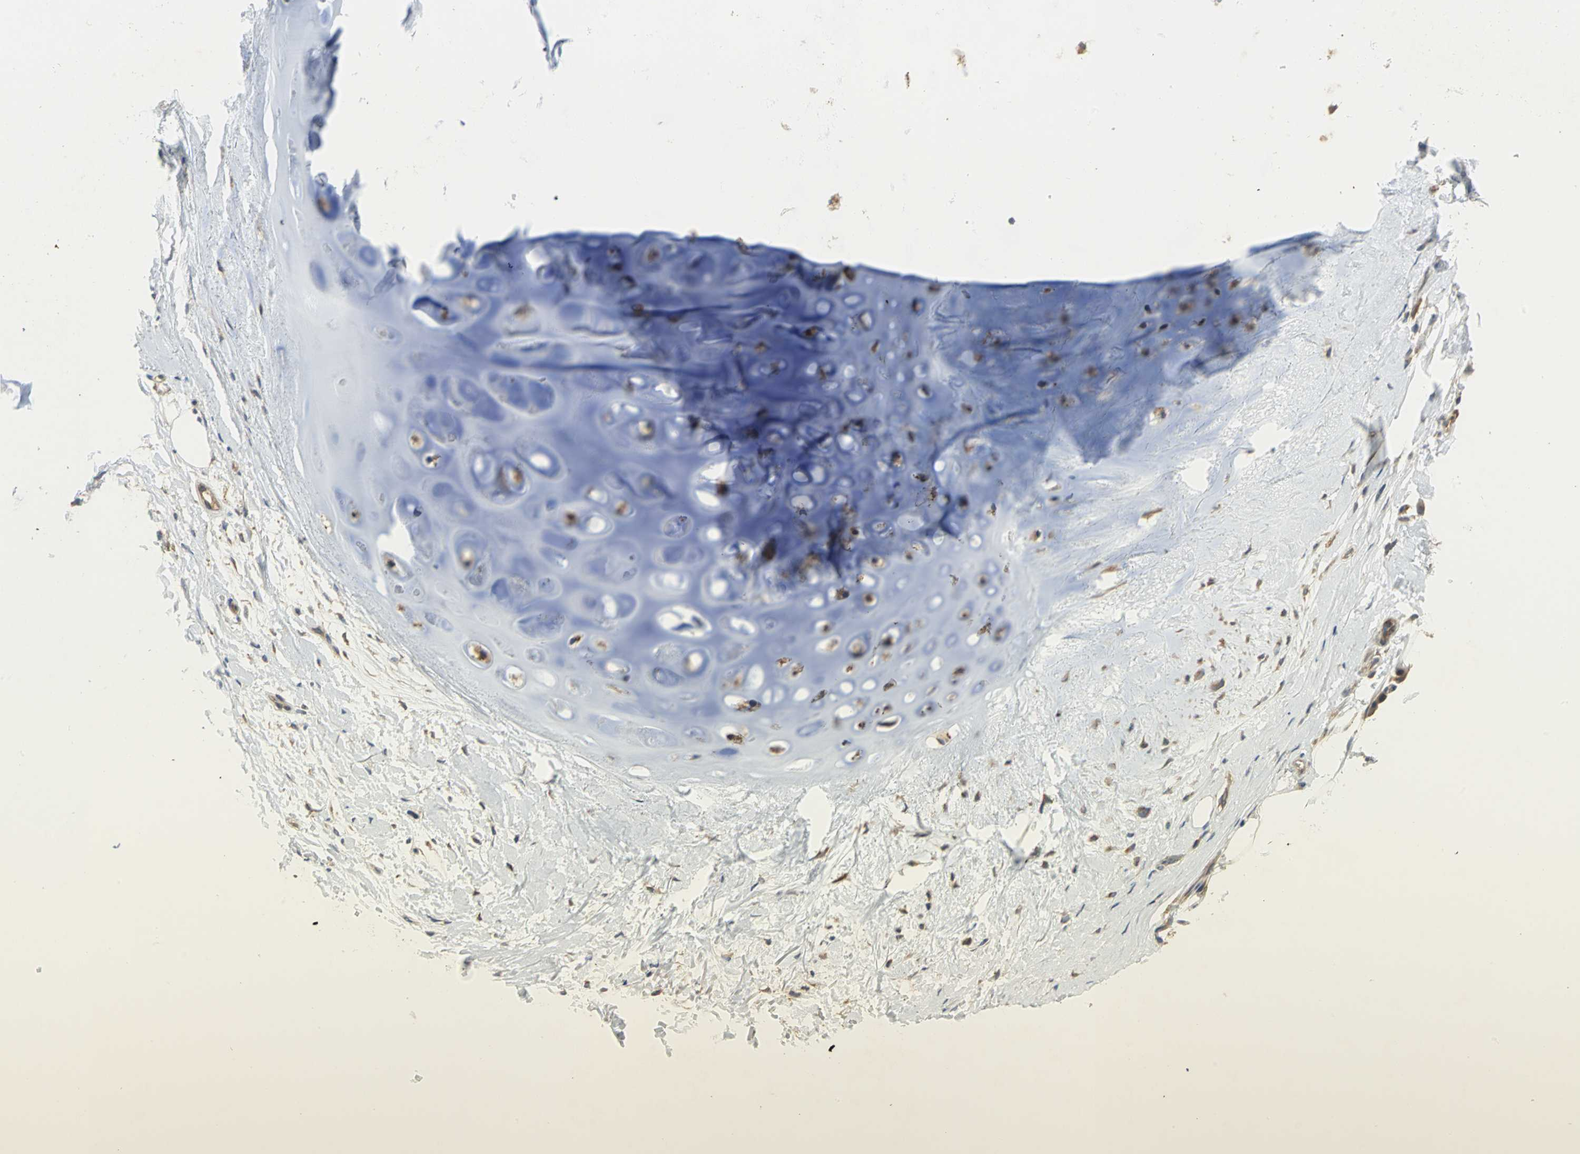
{"staining": {"intensity": "weak", "quantity": ">75%", "location": "cytoplasmic/membranous"}, "tissue": "adipose tissue", "cell_type": "Adipocytes", "image_type": "normal", "snomed": [{"axis": "morphology", "description": "Normal tissue, NOS"}, {"axis": "topography", "description": "Cartilage tissue"}, {"axis": "topography", "description": "Bronchus"}], "caption": "This is a micrograph of IHC staining of normal adipose tissue, which shows weak staining in the cytoplasmic/membranous of adipocytes.", "gene": "DIAPH2", "patient": {"sex": "female", "age": 73}}